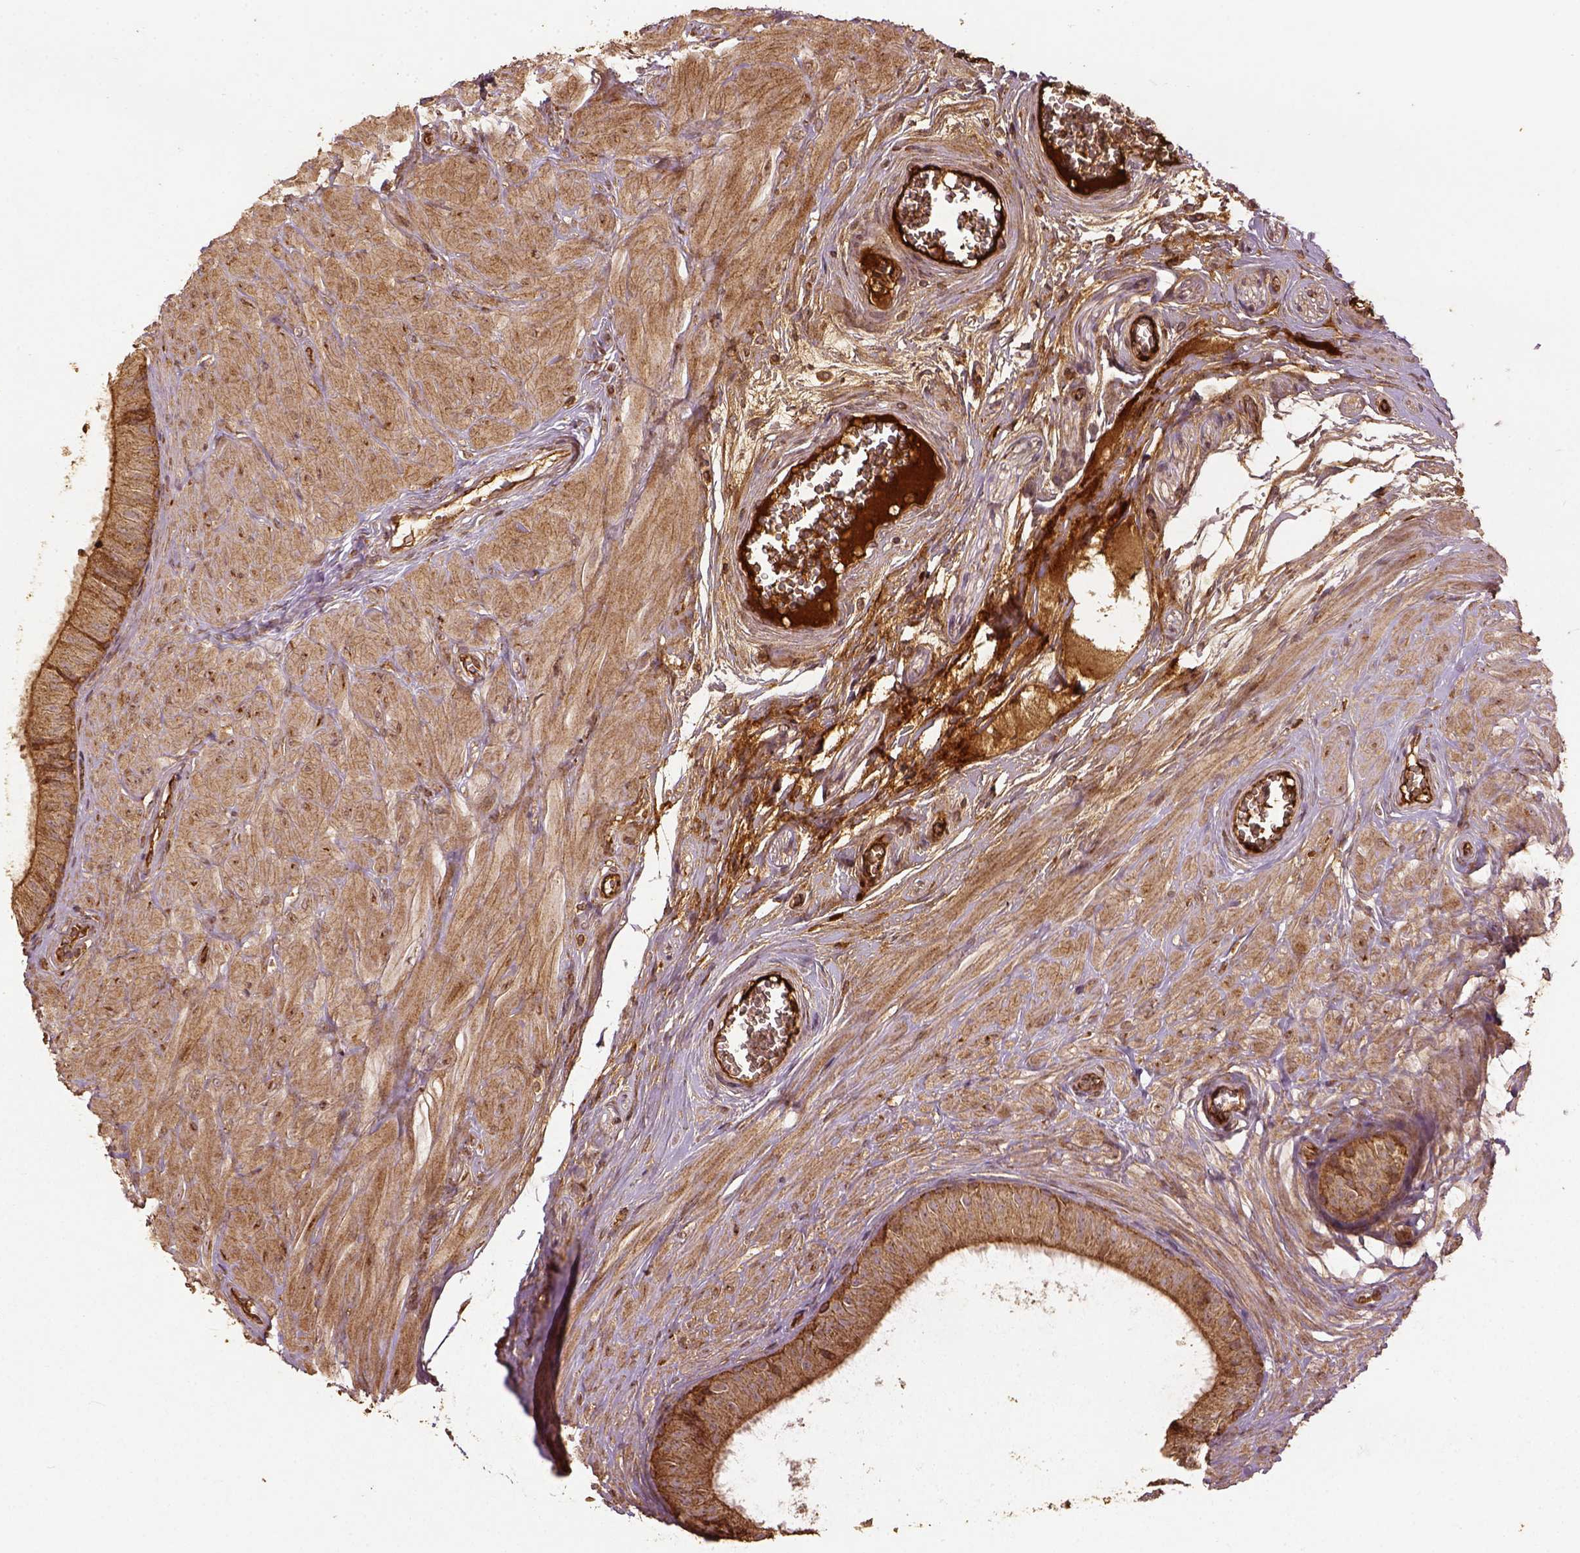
{"staining": {"intensity": "moderate", "quantity": ">75%", "location": "cytoplasmic/membranous"}, "tissue": "epididymis", "cell_type": "Glandular cells", "image_type": "normal", "snomed": [{"axis": "morphology", "description": "Normal tissue, NOS"}, {"axis": "topography", "description": "Epididymis"}], "caption": "A brown stain labels moderate cytoplasmic/membranous expression of a protein in glandular cells of benign epididymis.", "gene": "VEGFA", "patient": {"sex": "male", "age": 37}}